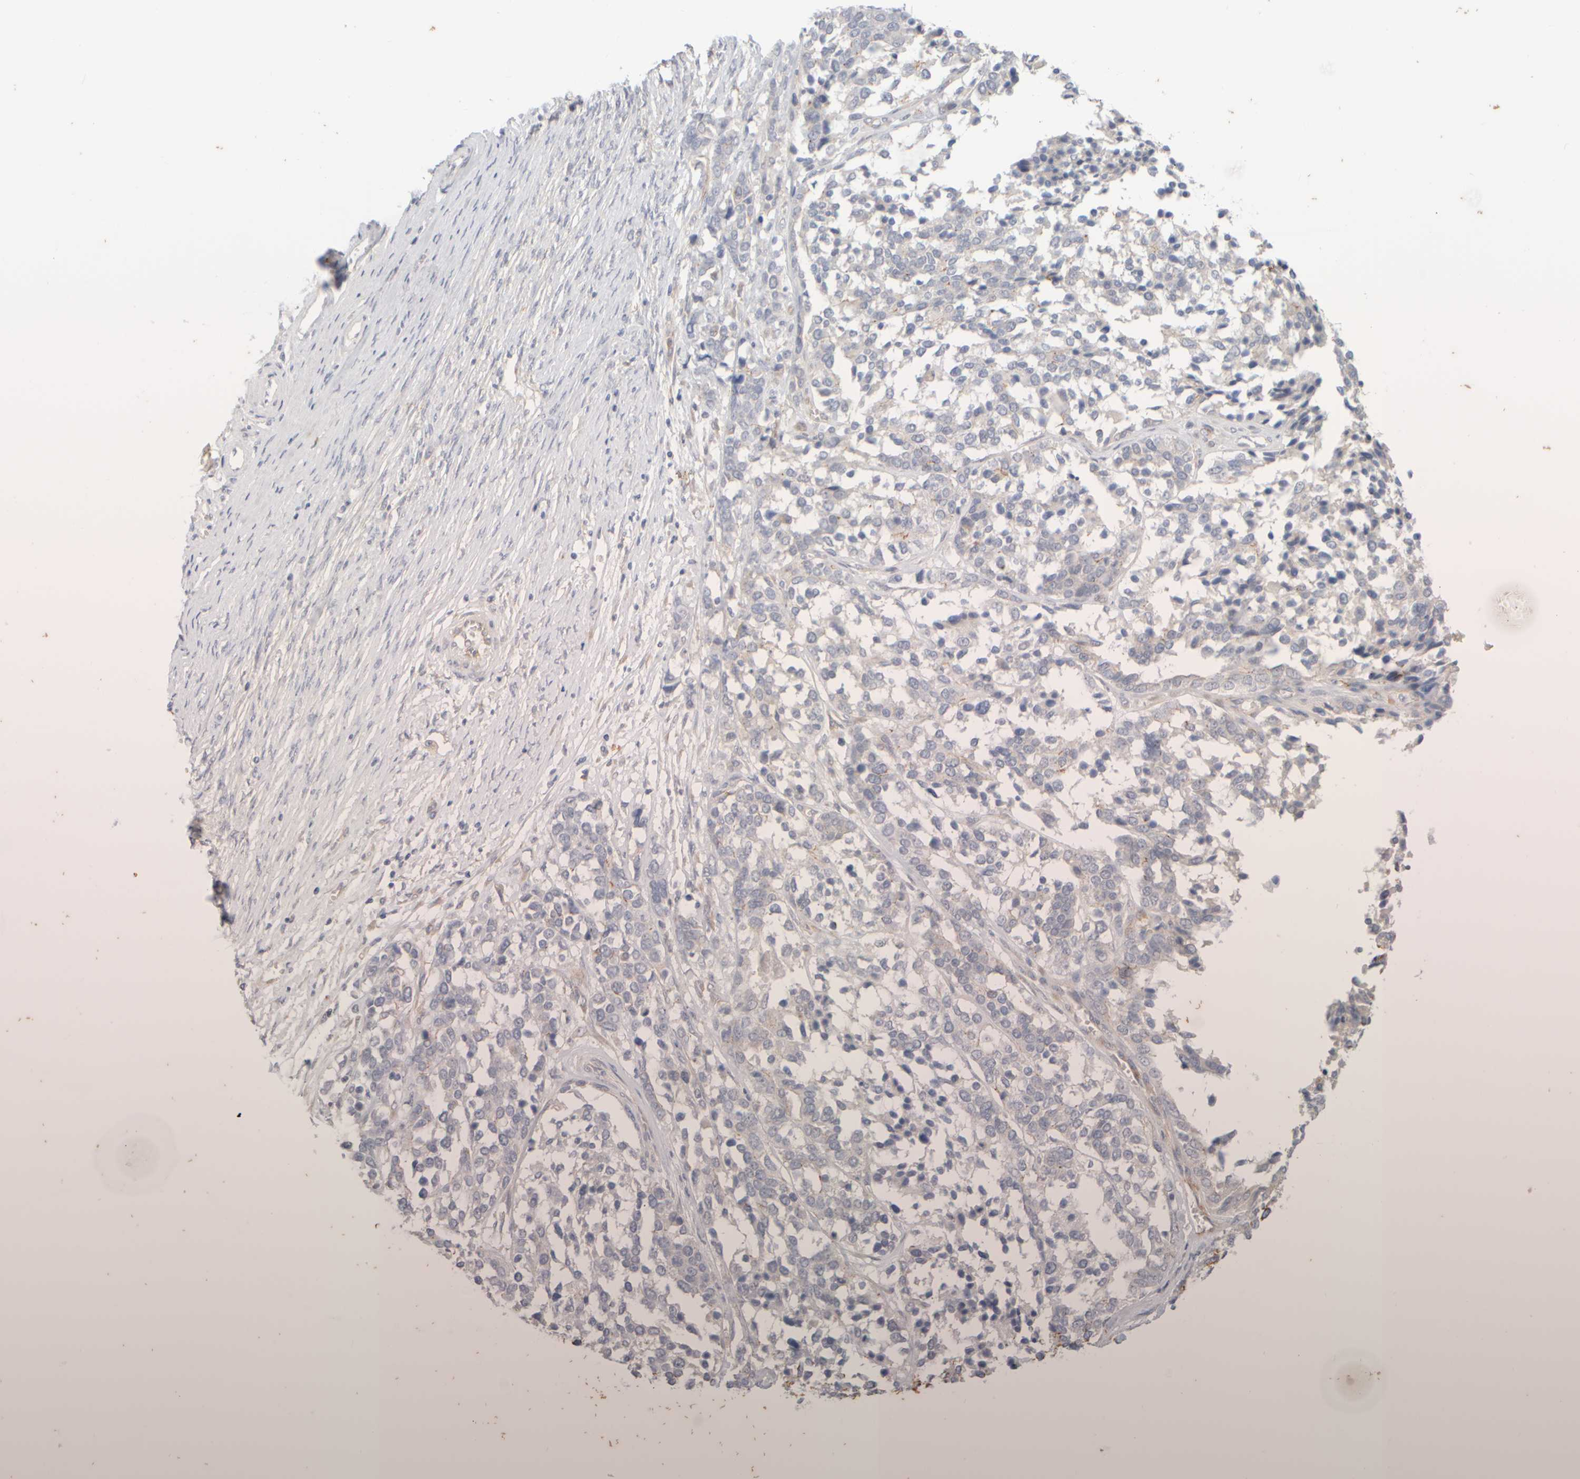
{"staining": {"intensity": "negative", "quantity": "none", "location": "none"}, "tissue": "ovarian cancer", "cell_type": "Tumor cells", "image_type": "cancer", "snomed": [{"axis": "morphology", "description": "Cystadenocarcinoma, serous, NOS"}, {"axis": "topography", "description": "Ovary"}], "caption": "This is a micrograph of immunohistochemistry (IHC) staining of ovarian serous cystadenocarcinoma, which shows no staining in tumor cells.", "gene": "GOPC", "patient": {"sex": "female", "age": 44}}